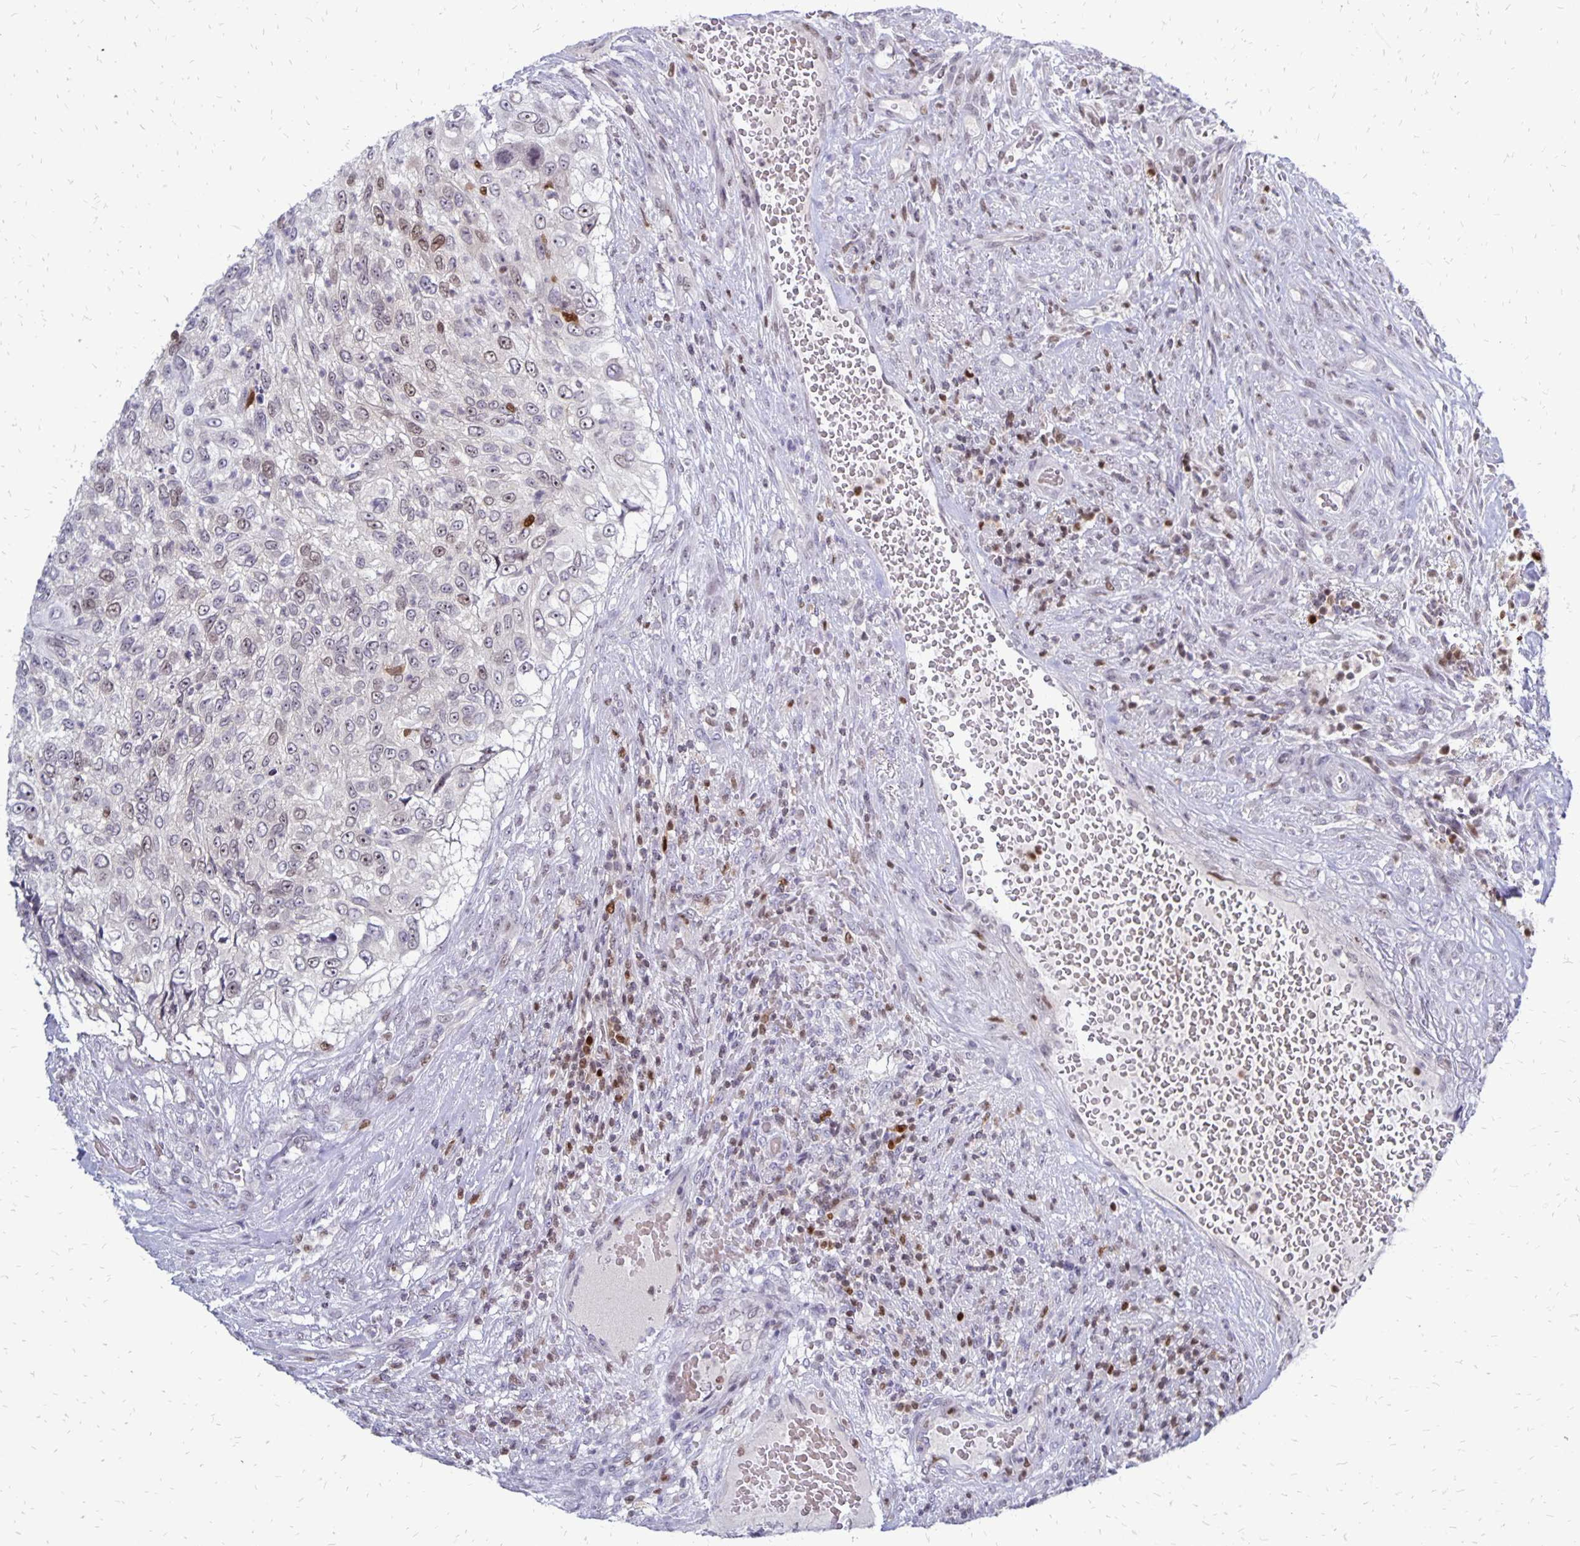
{"staining": {"intensity": "weak", "quantity": "<25%", "location": "nuclear"}, "tissue": "urothelial cancer", "cell_type": "Tumor cells", "image_type": "cancer", "snomed": [{"axis": "morphology", "description": "Urothelial carcinoma, High grade"}, {"axis": "topography", "description": "Urinary bladder"}], "caption": "Immunohistochemistry (IHC) of human urothelial carcinoma (high-grade) demonstrates no staining in tumor cells.", "gene": "DCK", "patient": {"sex": "female", "age": 60}}